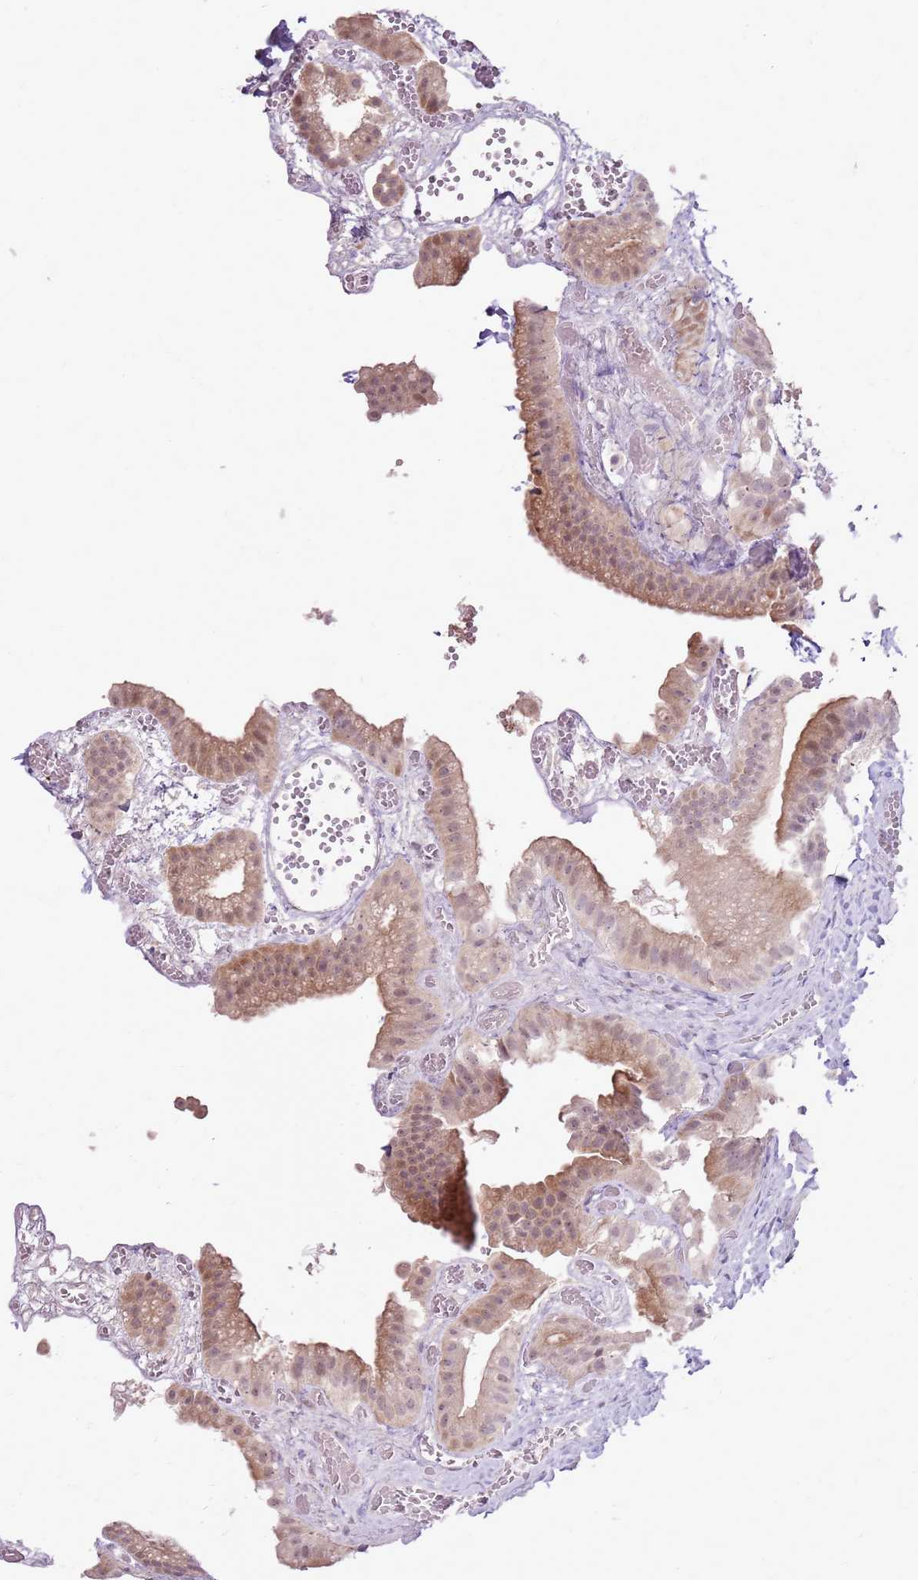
{"staining": {"intensity": "moderate", "quantity": "25%-75%", "location": "cytoplasmic/membranous"}, "tissue": "gallbladder", "cell_type": "Glandular cells", "image_type": "normal", "snomed": [{"axis": "morphology", "description": "Normal tissue, NOS"}, {"axis": "topography", "description": "Gallbladder"}], "caption": "Unremarkable gallbladder displays moderate cytoplasmic/membranous positivity in approximately 25%-75% of glandular cells, visualized by immunohistochemistry.", "gene": "UGGT2", "patient": {"sex": "female", "age": 64}}